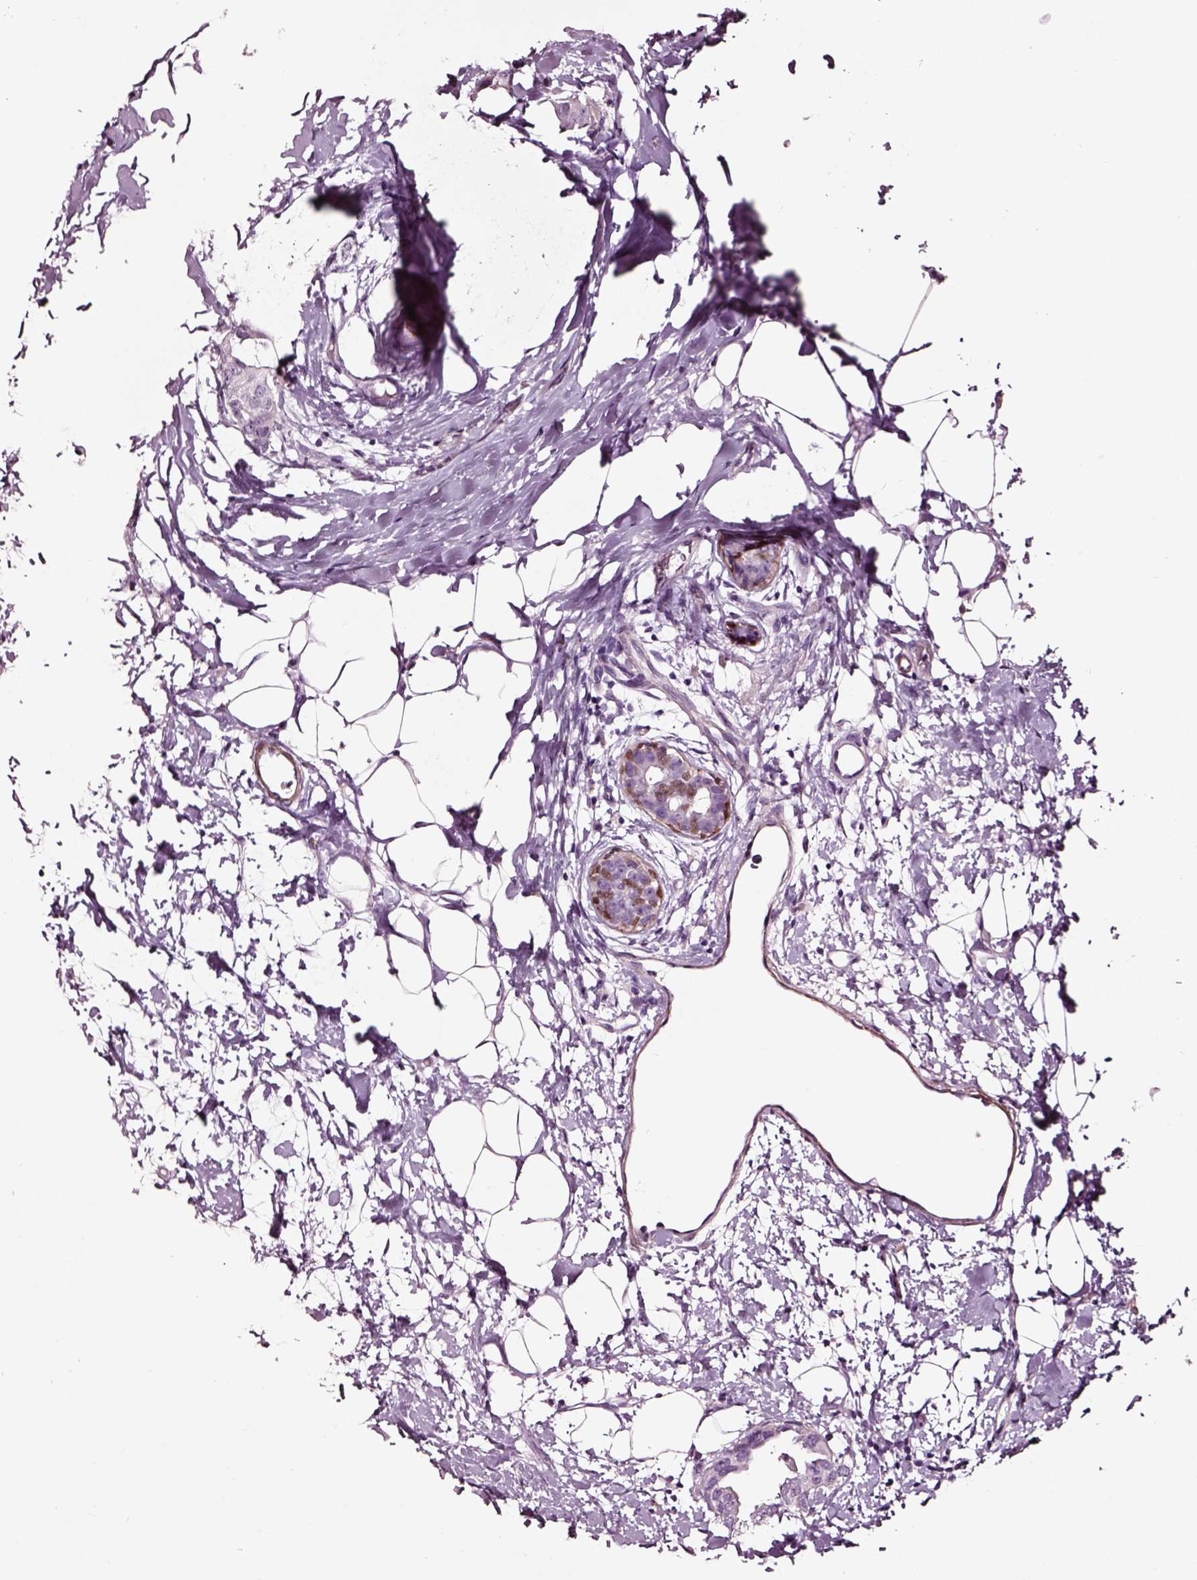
{"staining": {"intensity": "negative", "quantity": "none", "location": "none"}, "tissue": "breast cancer", "cell_type": "Tumor cells", "image_type": "cancer", "snomed": [{"axis": "morphology", "description": "Normal tissue, NOS"}, {"axis": "morphology", "description": "Duct carcinoma"}, {"axis": "topography", "description": "Breast"}], "caption": "Tumor cells are negative for brown protein staining in breast cancer (intraductal carcinoma).", "gene": "SOX10", "patient": {"sex": "female", "age": 40}}